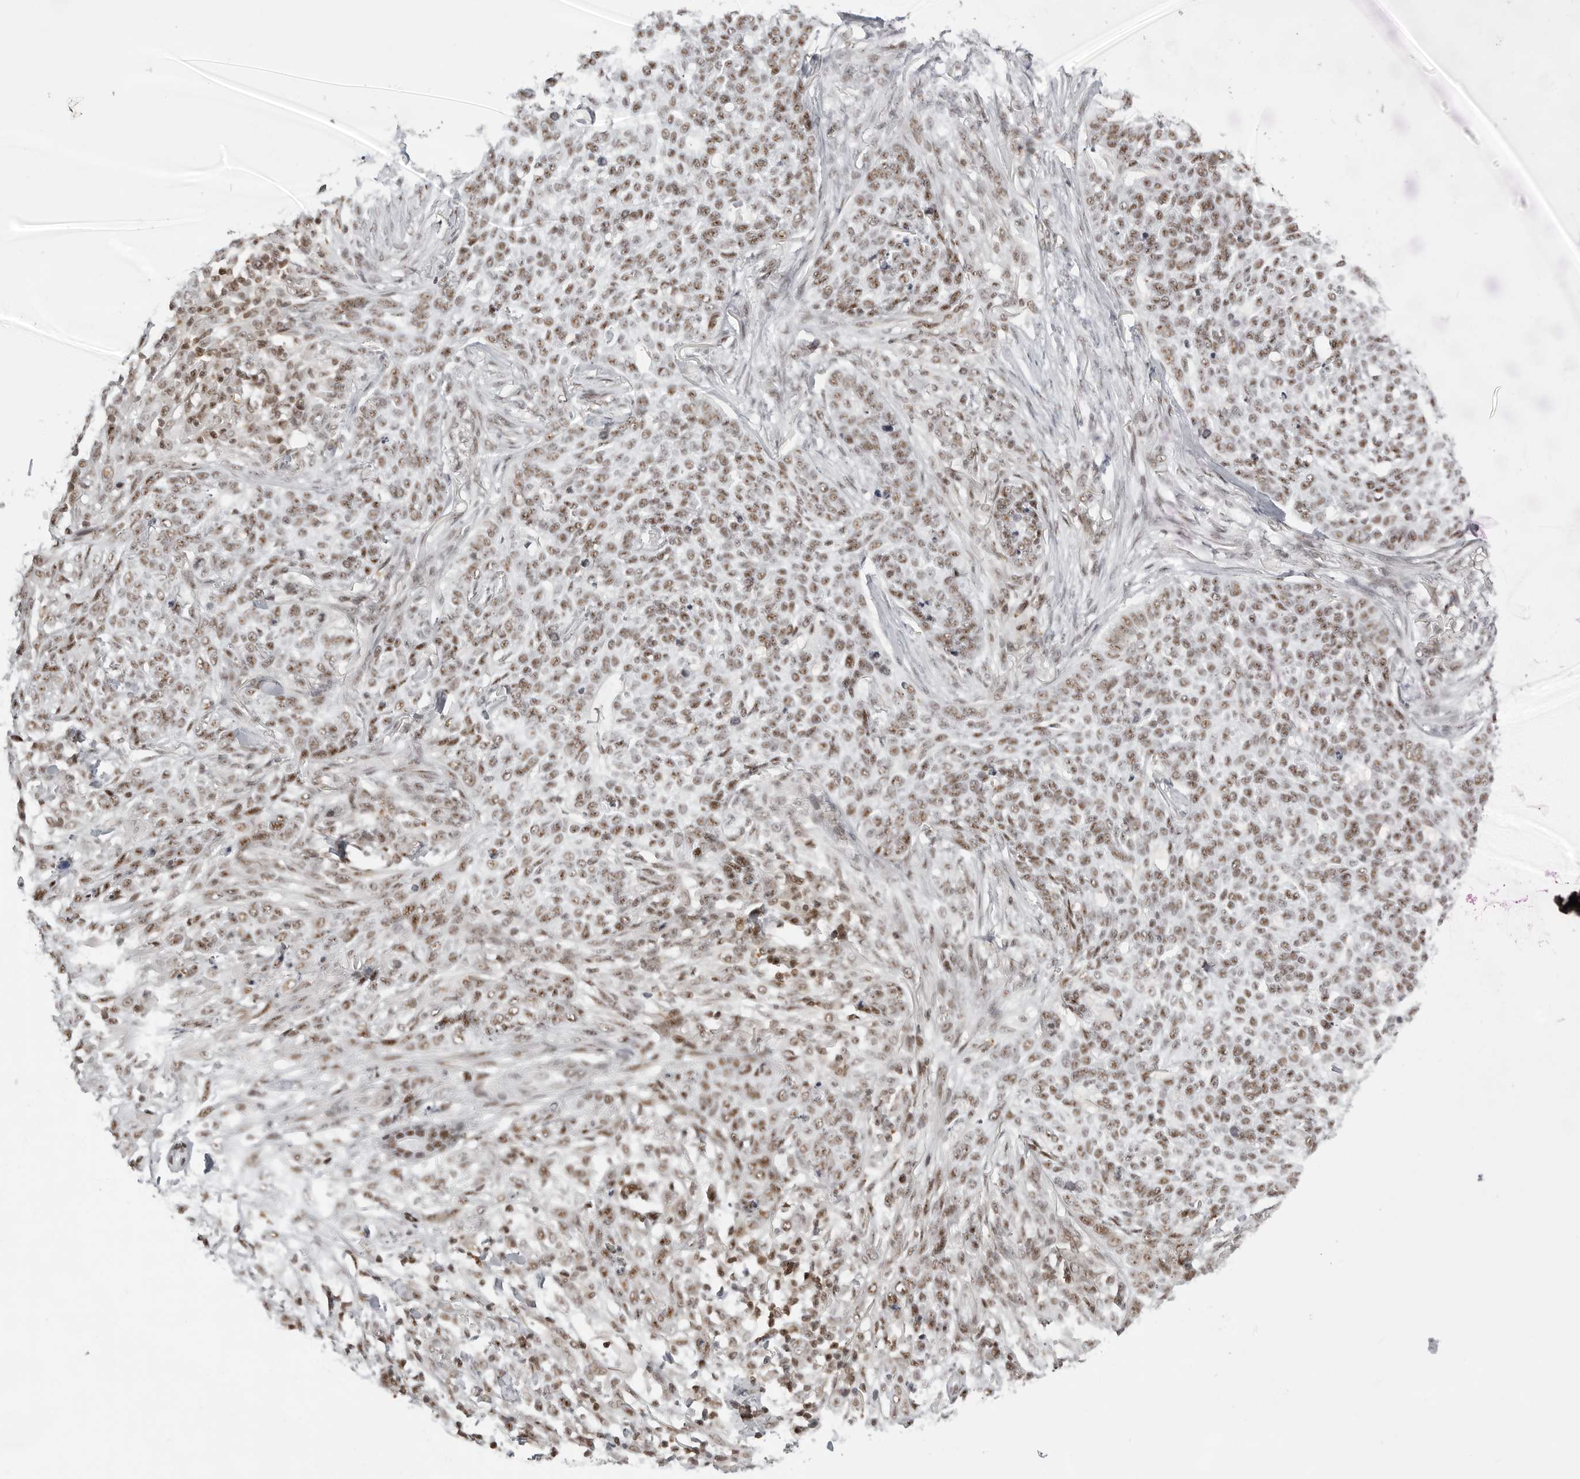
{"staining": {"intensity": "moderate", "quantity": ">75%", "location": "nuclear"}, "tissue": "skin cancer", "cell_type": "Tumor cells", "image_type": "cancer", "snomed": [{"axis": "morphology", "description": "Basal cell carcinoma"}, {"axis": "topography", "description": "Skin"}], "caption": "Moderate nuclear staining is identified in about >75% of tumor cells in skin cancer.", "gene": "WRAP53", "patient": {"sex": "male", "age": 85}}